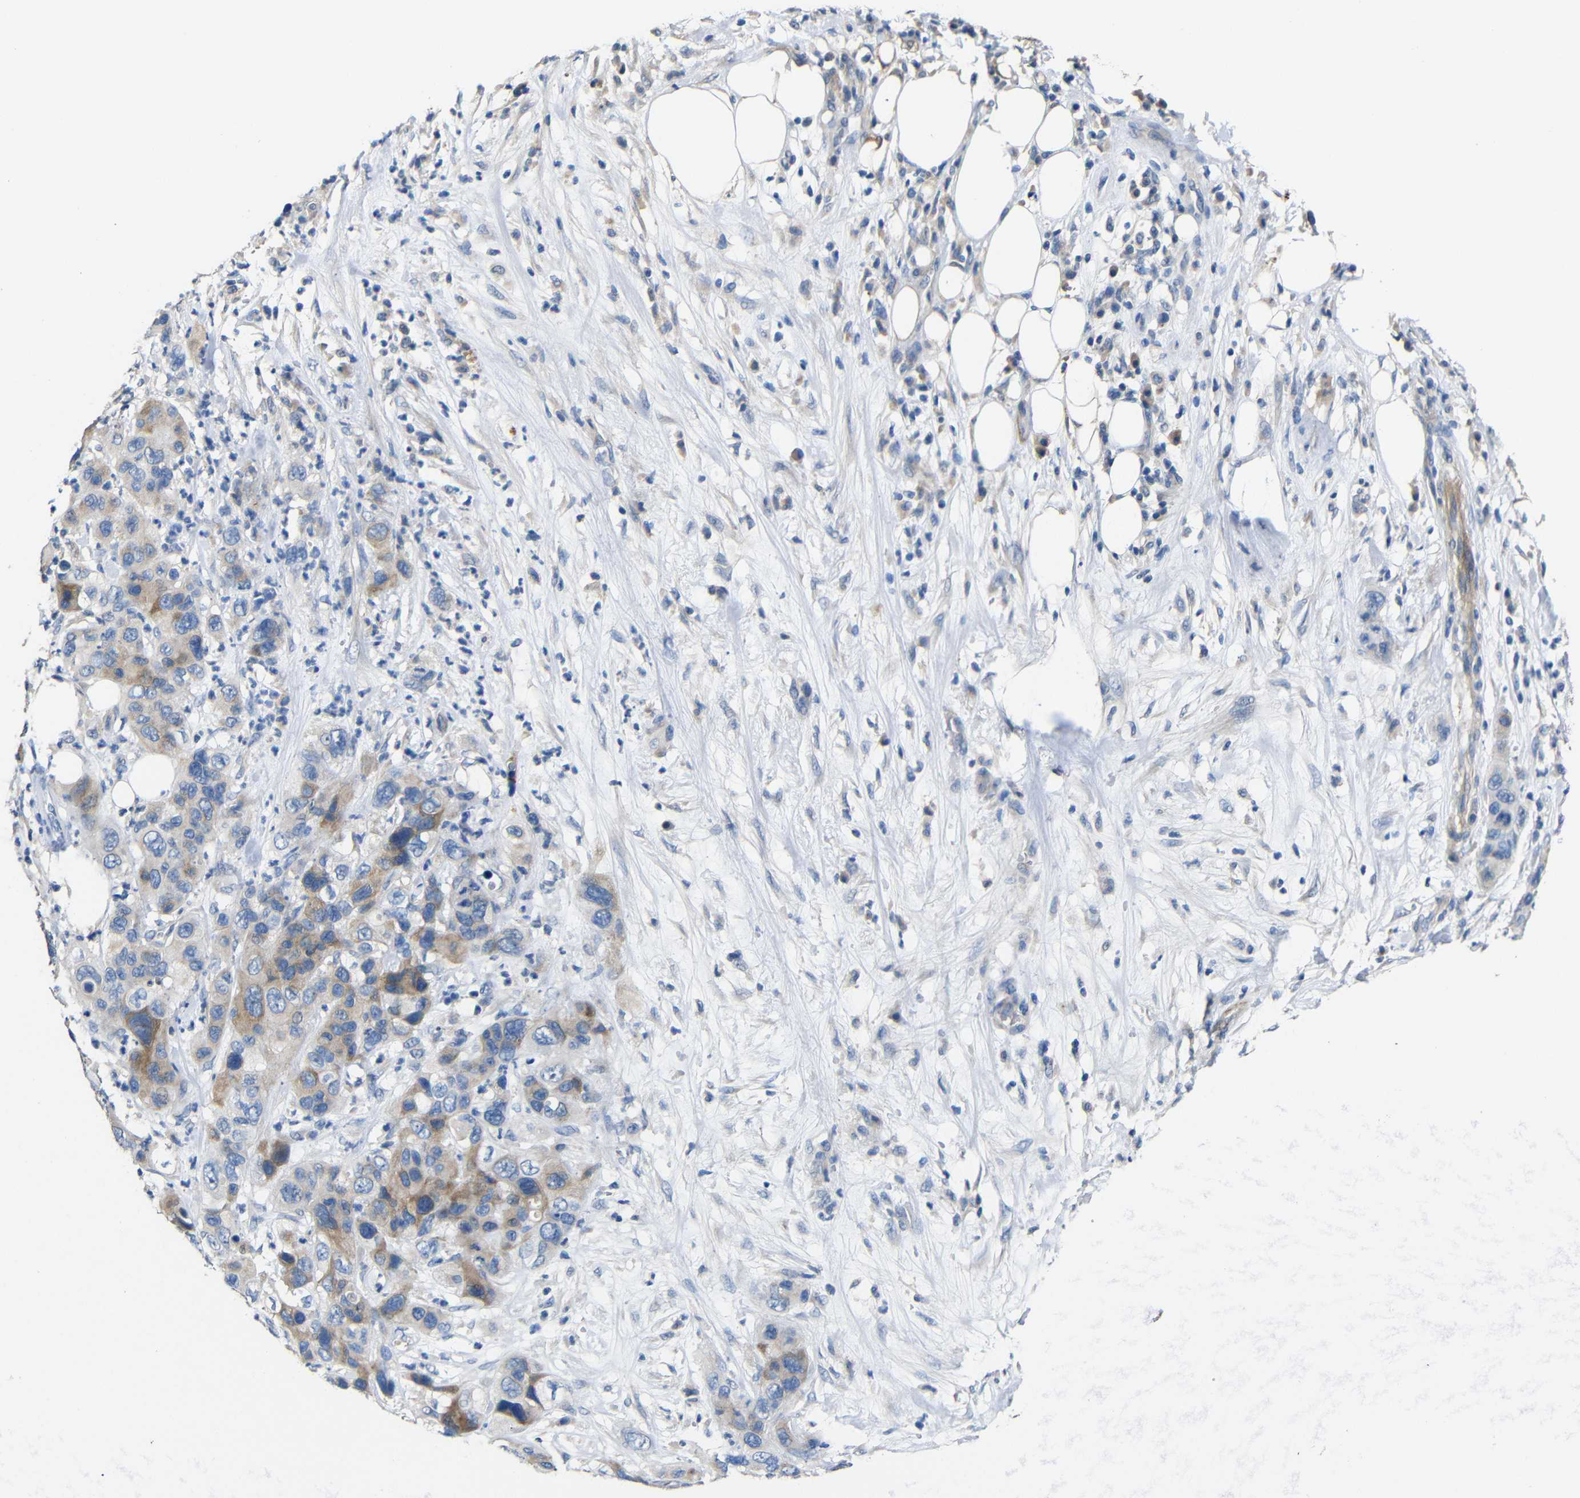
{"staining": {"intensity": "moderate", "quantity": "25%-75%", "location": "cytoplasmic/membranous"}, "tissue": "pancreatic cancer", "cell_type": "Tumor cells", "image_type": "cancer", "snomed": [{"axis": "morphology", "description": "Adenocarcinoma, NOS"}, {"axis": "topography", "description": "Pancreas"}], "caption": "Pancreatic cancer tissue shows moderate cytoplasmic/membranous staining in approximately 25%-75% of tumor cells The staining is performed using DAB brown chromogen to label protein expression. The nuclei are counter-stained blue using hematoxylin.", "gene": "ACKR2", "patient": {"sex": "female", "age": 71}}